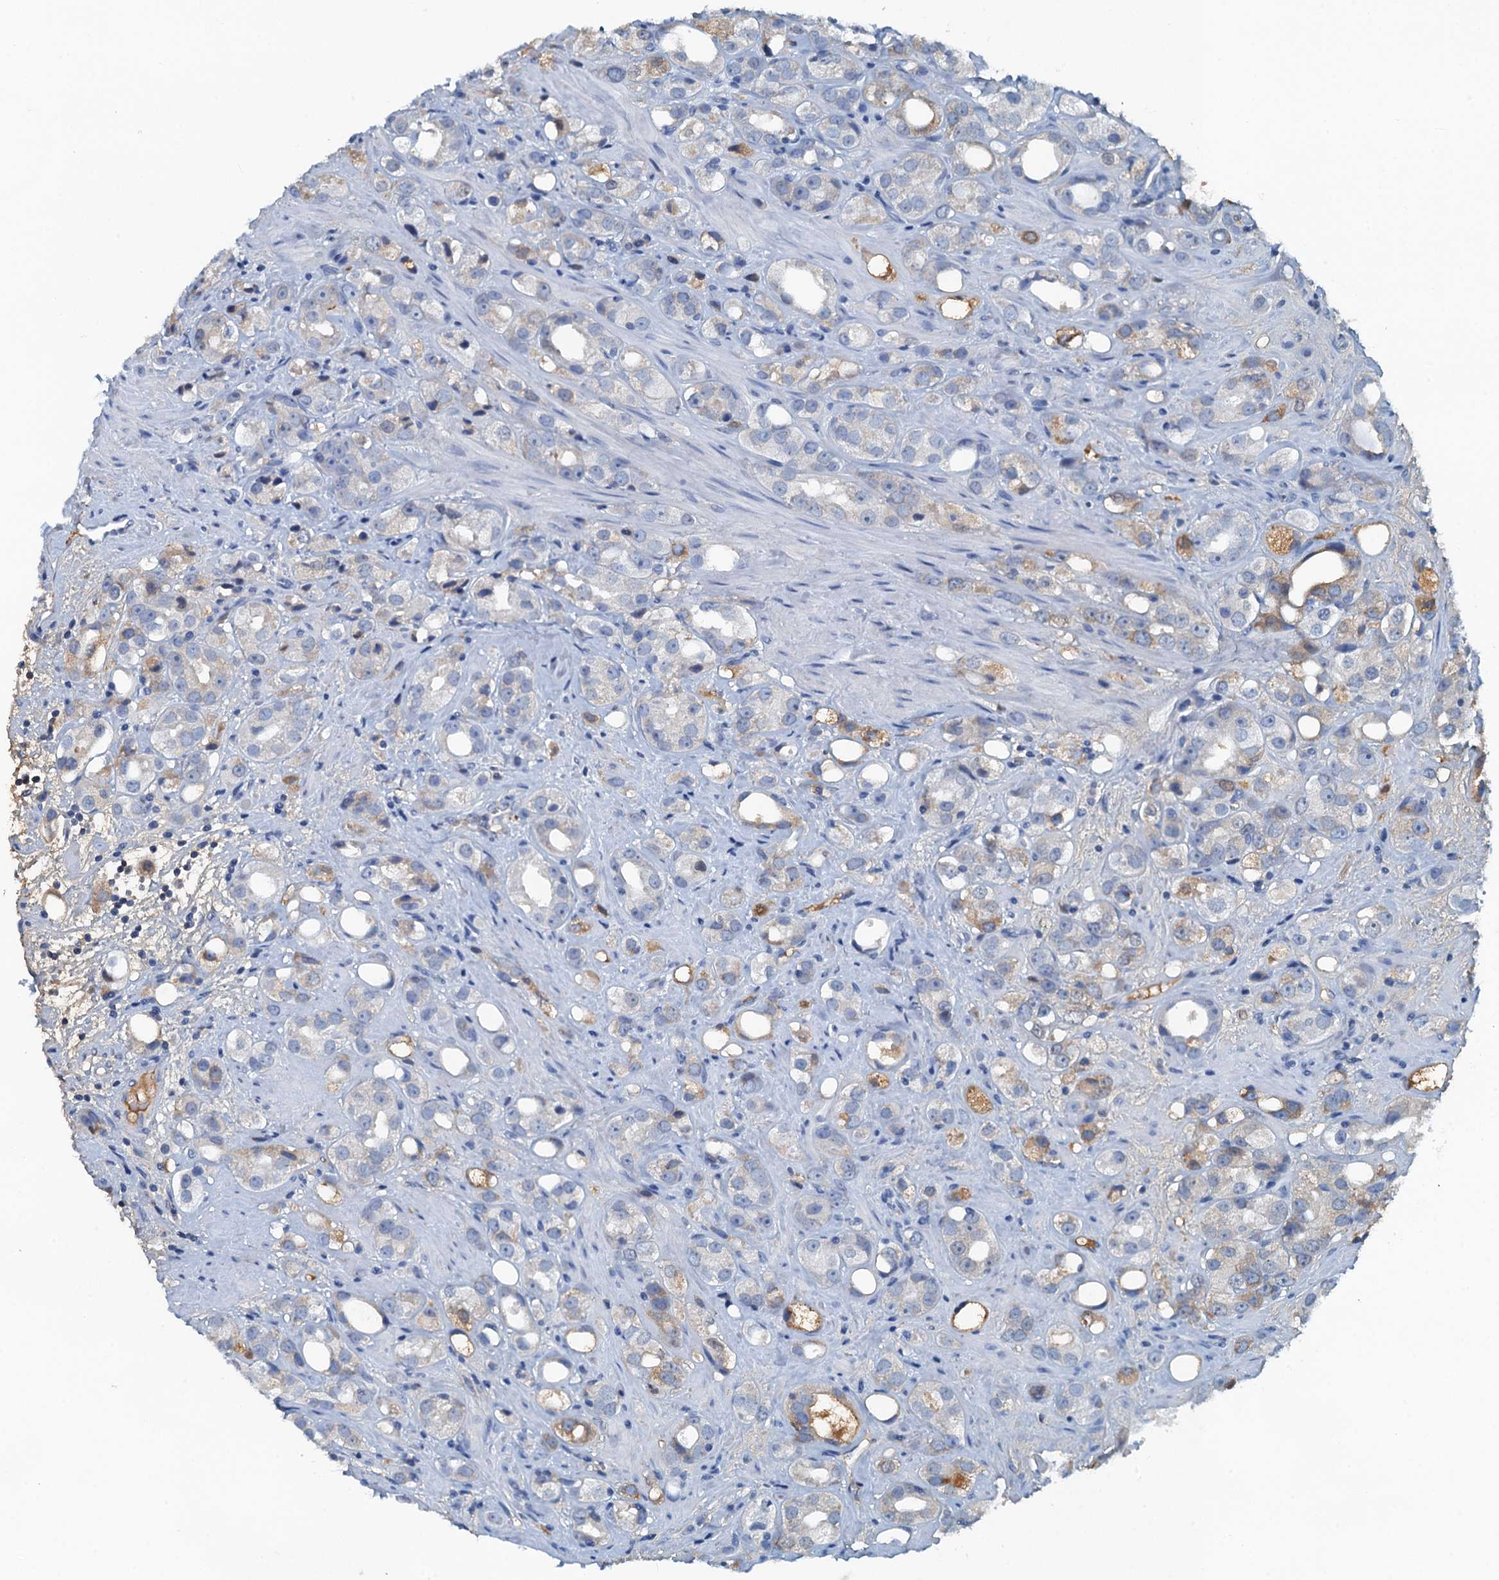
{"staining": {"intensity": "weak", "quantity": "<25%", "location": "cytoplasmic/membranous"}, "tissue": "prostate cancer", "cell_type": "Tumor cells", "image_type": "cancer", "snomed": [{"axis": "morphology", "description": "Adenocarcinoma, NOS"}, {"axis": "topography", "description": "Prostate"}], "caption": "IHC image of neoplastic tissue: prostate cancer (adenocarcinoma) stained with DAB reveals no significant protein staining in tumor cells.", "gene": "LSM14B", "patient": {"sex": "male", "age": 79}}